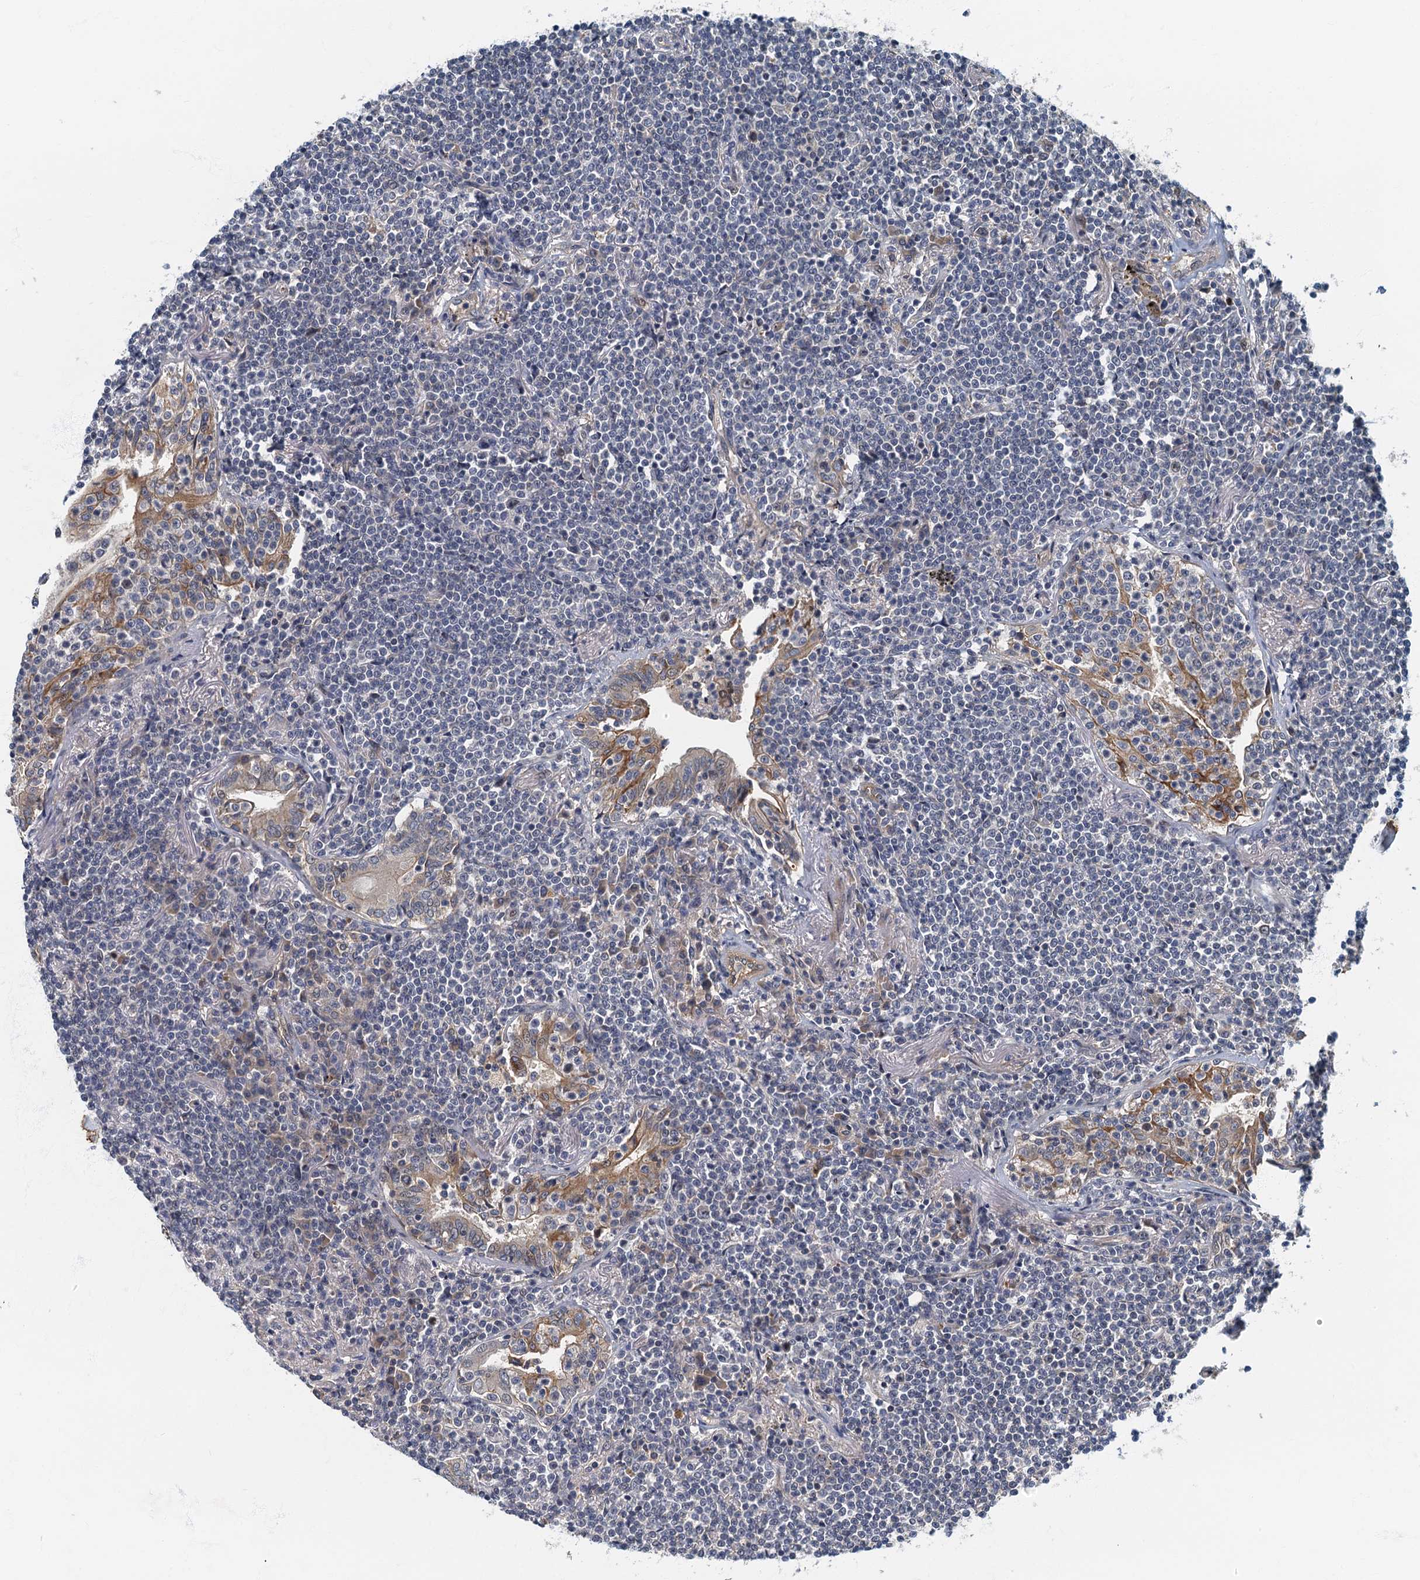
{"staining": {"intensity": "negative", "quantity": "none", "location": "none"}, "tissue": "lymphoma", "cell_type": "Tumor cells", "image_type": "cancer", "snomed": [{"axis": "morphology", "description": "Malignant lymphoma, non-Hodgkin's type, Low grade"}, {"axis": "topography", "description": "Lung"}], "caption": "A histopathology image of lymphoma stained for a protein reveals no brown staining in tumor cells.", "gene": "CKAP2L", "patient": {"sex": "female", "age": 71}}